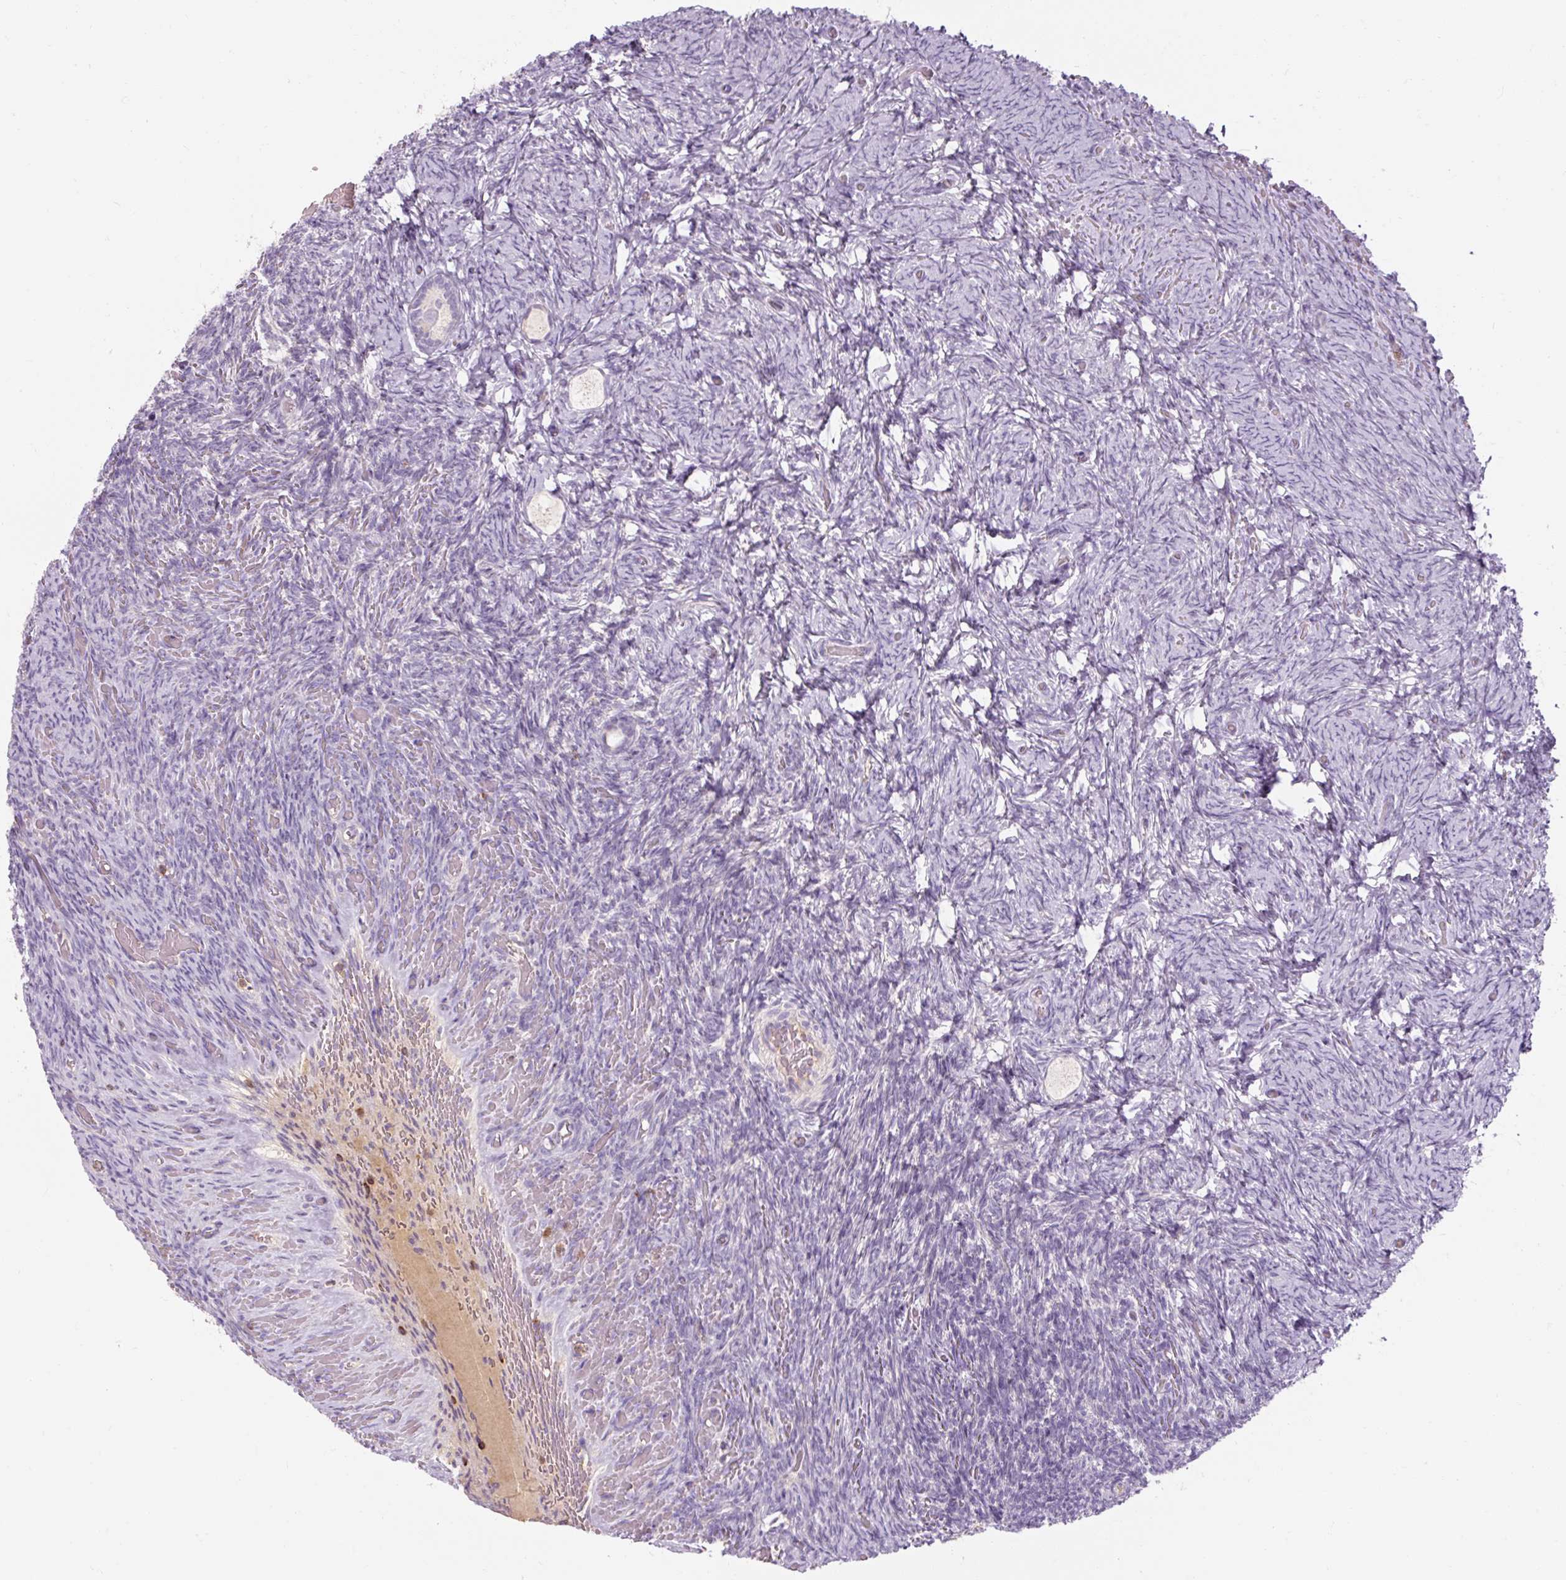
{"staining": {"intensity": "negative", "quantity": "none", "location": "none"}, "tissue": "ovary", "cell_type": "Follicle cells", "image_type": "normal", "snomed": [{"axis": "morphology", "description": "Normal tissue, NOS"}, {"axis": "topography", "description": "Ovary"}], "caption": "Follicle cells show no significant staining in normal ovary. Nuclei are stained in blue.", "gene": "TIGD2", "patient": {"sex": "female", "age": 34}}